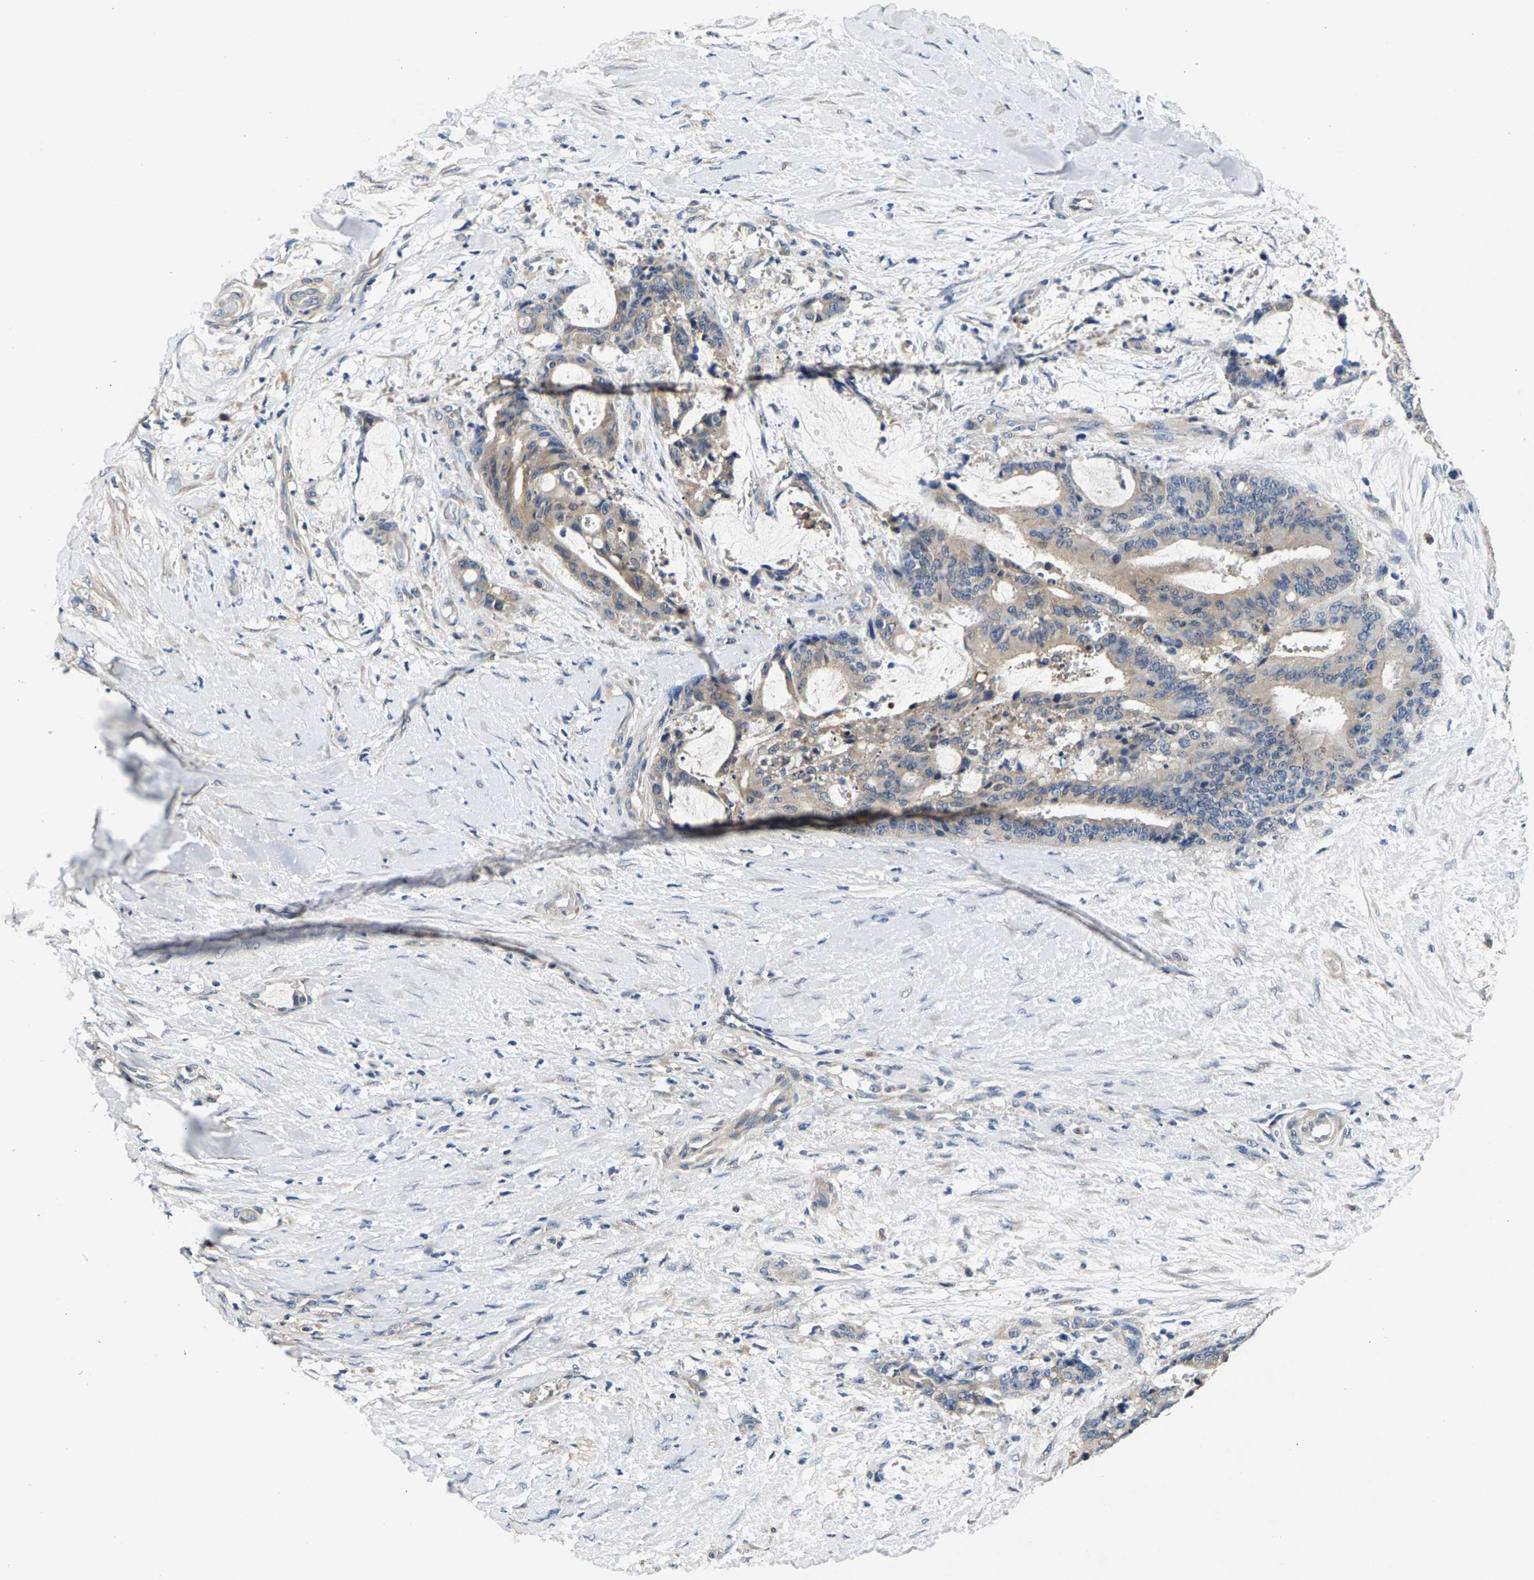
{"staining": {"intensity": "weak", "quantity": "25%-75%", "location": "cytoplasmic/membranous"}, "tissue": "liver cancer", "cell_type": "Tumor cells", "image_type": "cancer", "snomed": [{"axis": "morphology", "description": "Normal tissue, NOS"}, {"axis": "morphology", "description": "Cholangiocarcinoma"}, {"axis": "topography", "description": "Liver"}, {"axis": "topography", "description": "Peripheral nerve tissue"}], "caption": "Immunohistochemical staining of liver cancer (cholangiocarcinoma) demonstrates weak cytoplasmic/membranous protein staining in approximately 25%-75% of tumor cells.", "gene": "NT5C", "patient": {"sex": "female", "age": 73}}